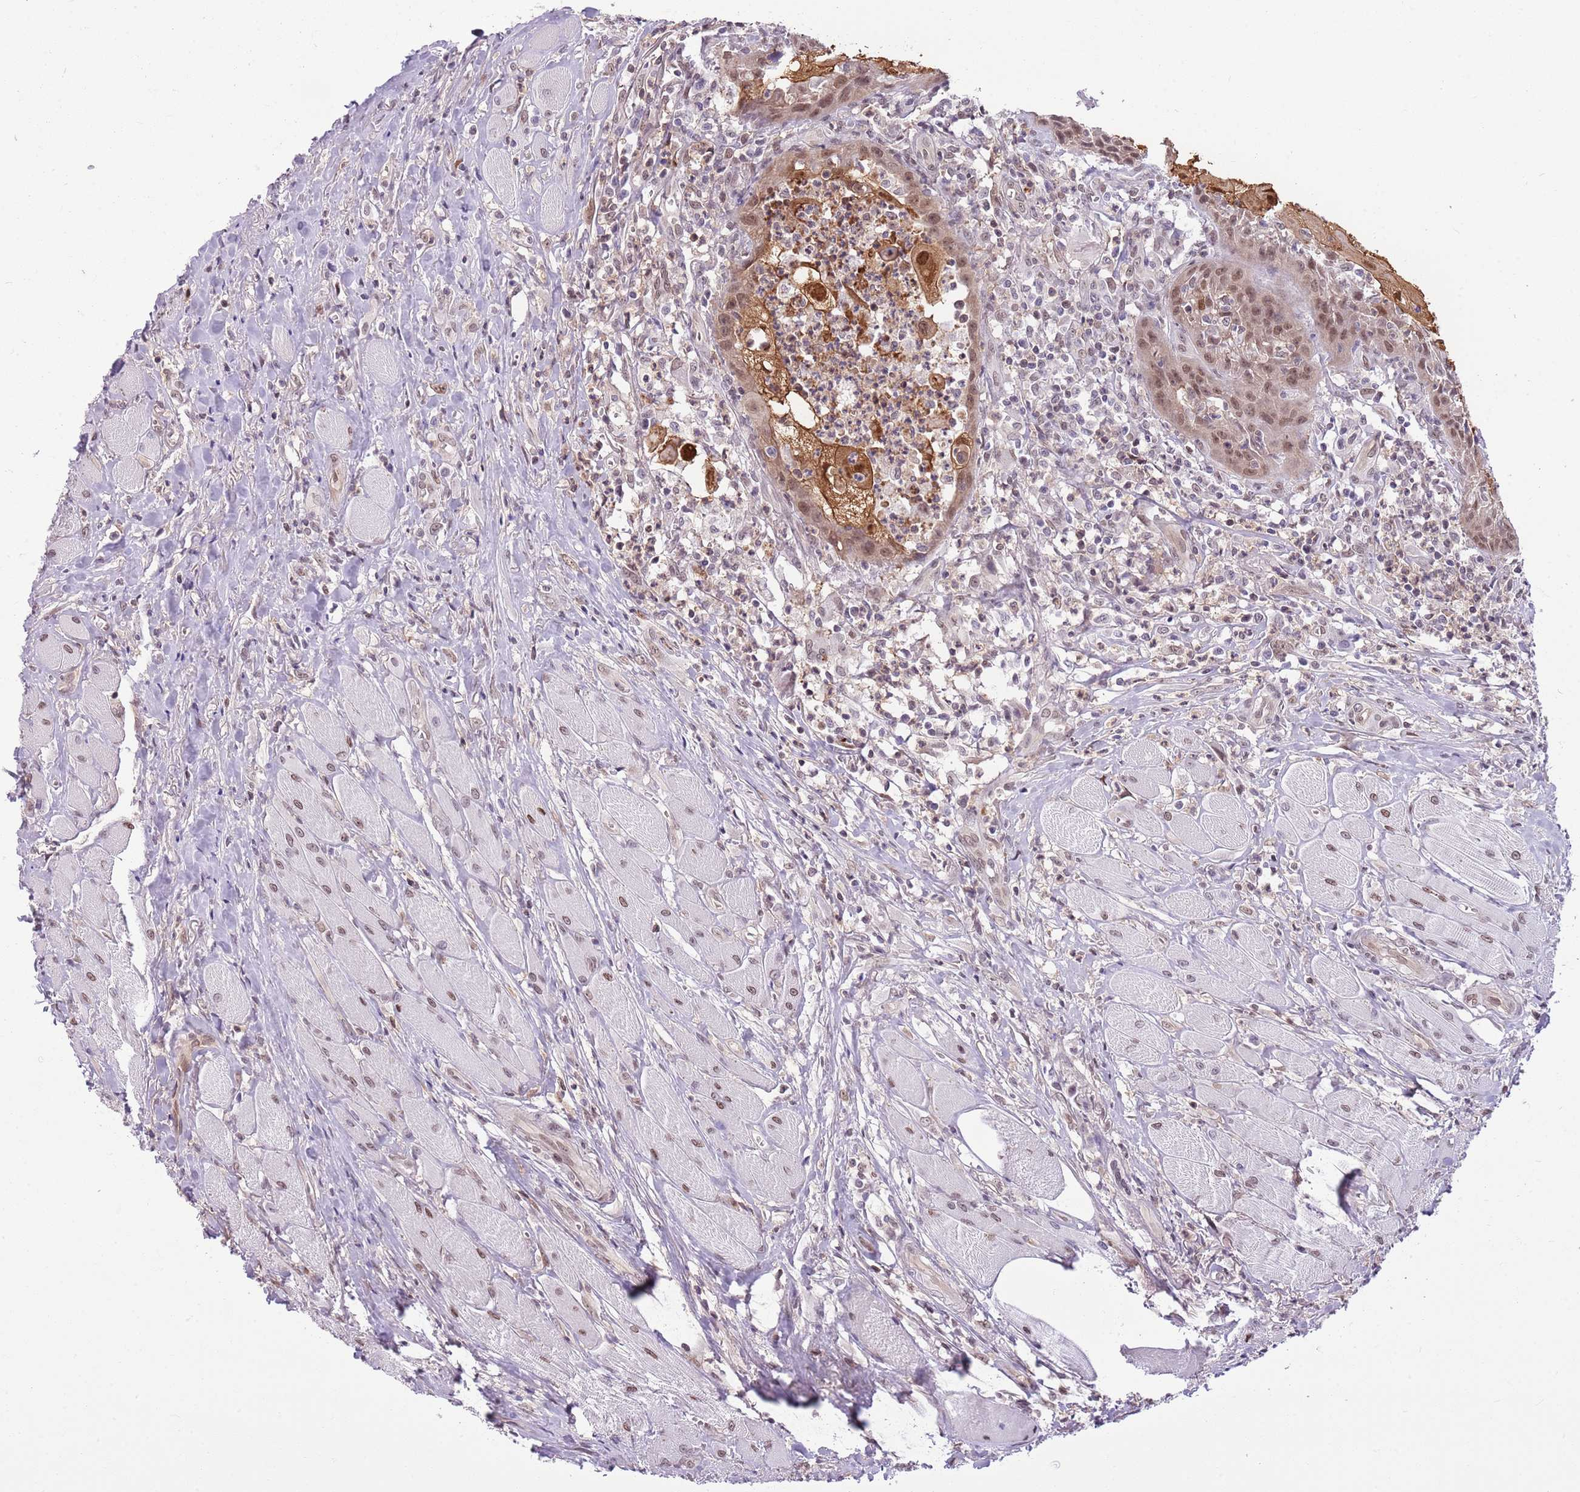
{"staining": {"intensity": "moderate", "quantity": ">75%", "location": "nuclear"}, "tissue": "head and neck cancer", "cell_type": "Tumor cells", "image_type": "cancer", "snomed": [{"axis": "morphology", "description": "Normal tissue, NOS"}, {"axis": "morphology", "description": "Squamous cell carcinoma, NOS"}, {"axis": "topography", "description": "Oral tissue"}, {"axis": "topography", "description": "Head-Neck"}], "caption": "Squamous cell carcinoma (head and neck) stained with IHC exhibits moderate nuclear expression in approximately >75% of tumor cells.", "gene": "DHX32", "patient": {"sex": "female", "age": 70}}